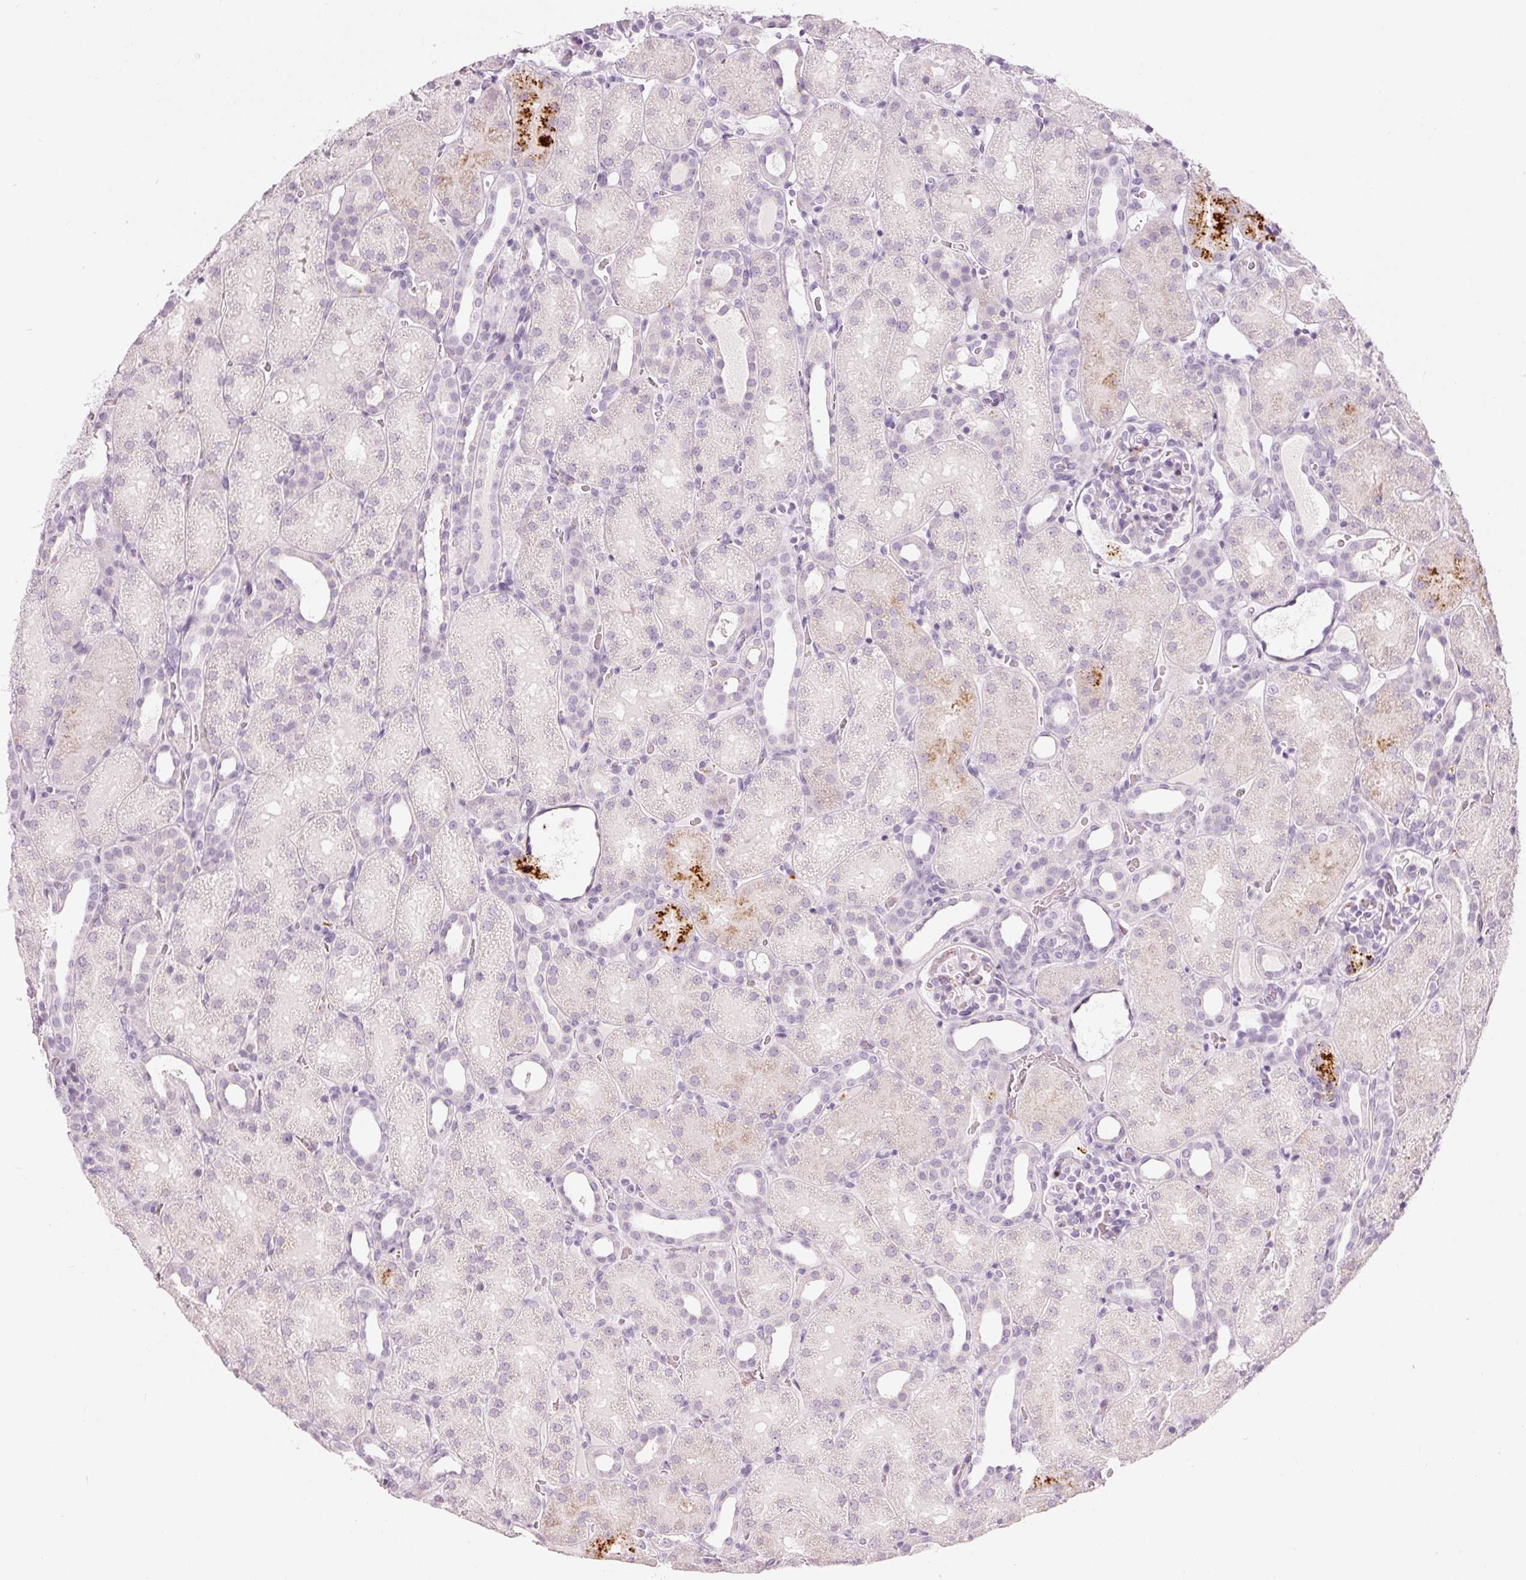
{"staining": {"intensity": "negative", "quantity": "none", "location": "none"}, "tissue": "kidney", "cell_type": "Cells in glomeruli", "image_type": "normal", "snomed": [{"axis": "morphology", "description": "Normal tissue, NOS"}, {"axis": "topography", "description": "Kidney"}], "caption": "Cells in glomeruli show no significant positivity in benign kidney. The staining was performed using DAB to visualize the protein expression in brown, while the nuclei were stained in blue with hematoxylin (Magnification: 20x).", "gene": "LECT2", "patient": {"sex": "male", "age": 2}}